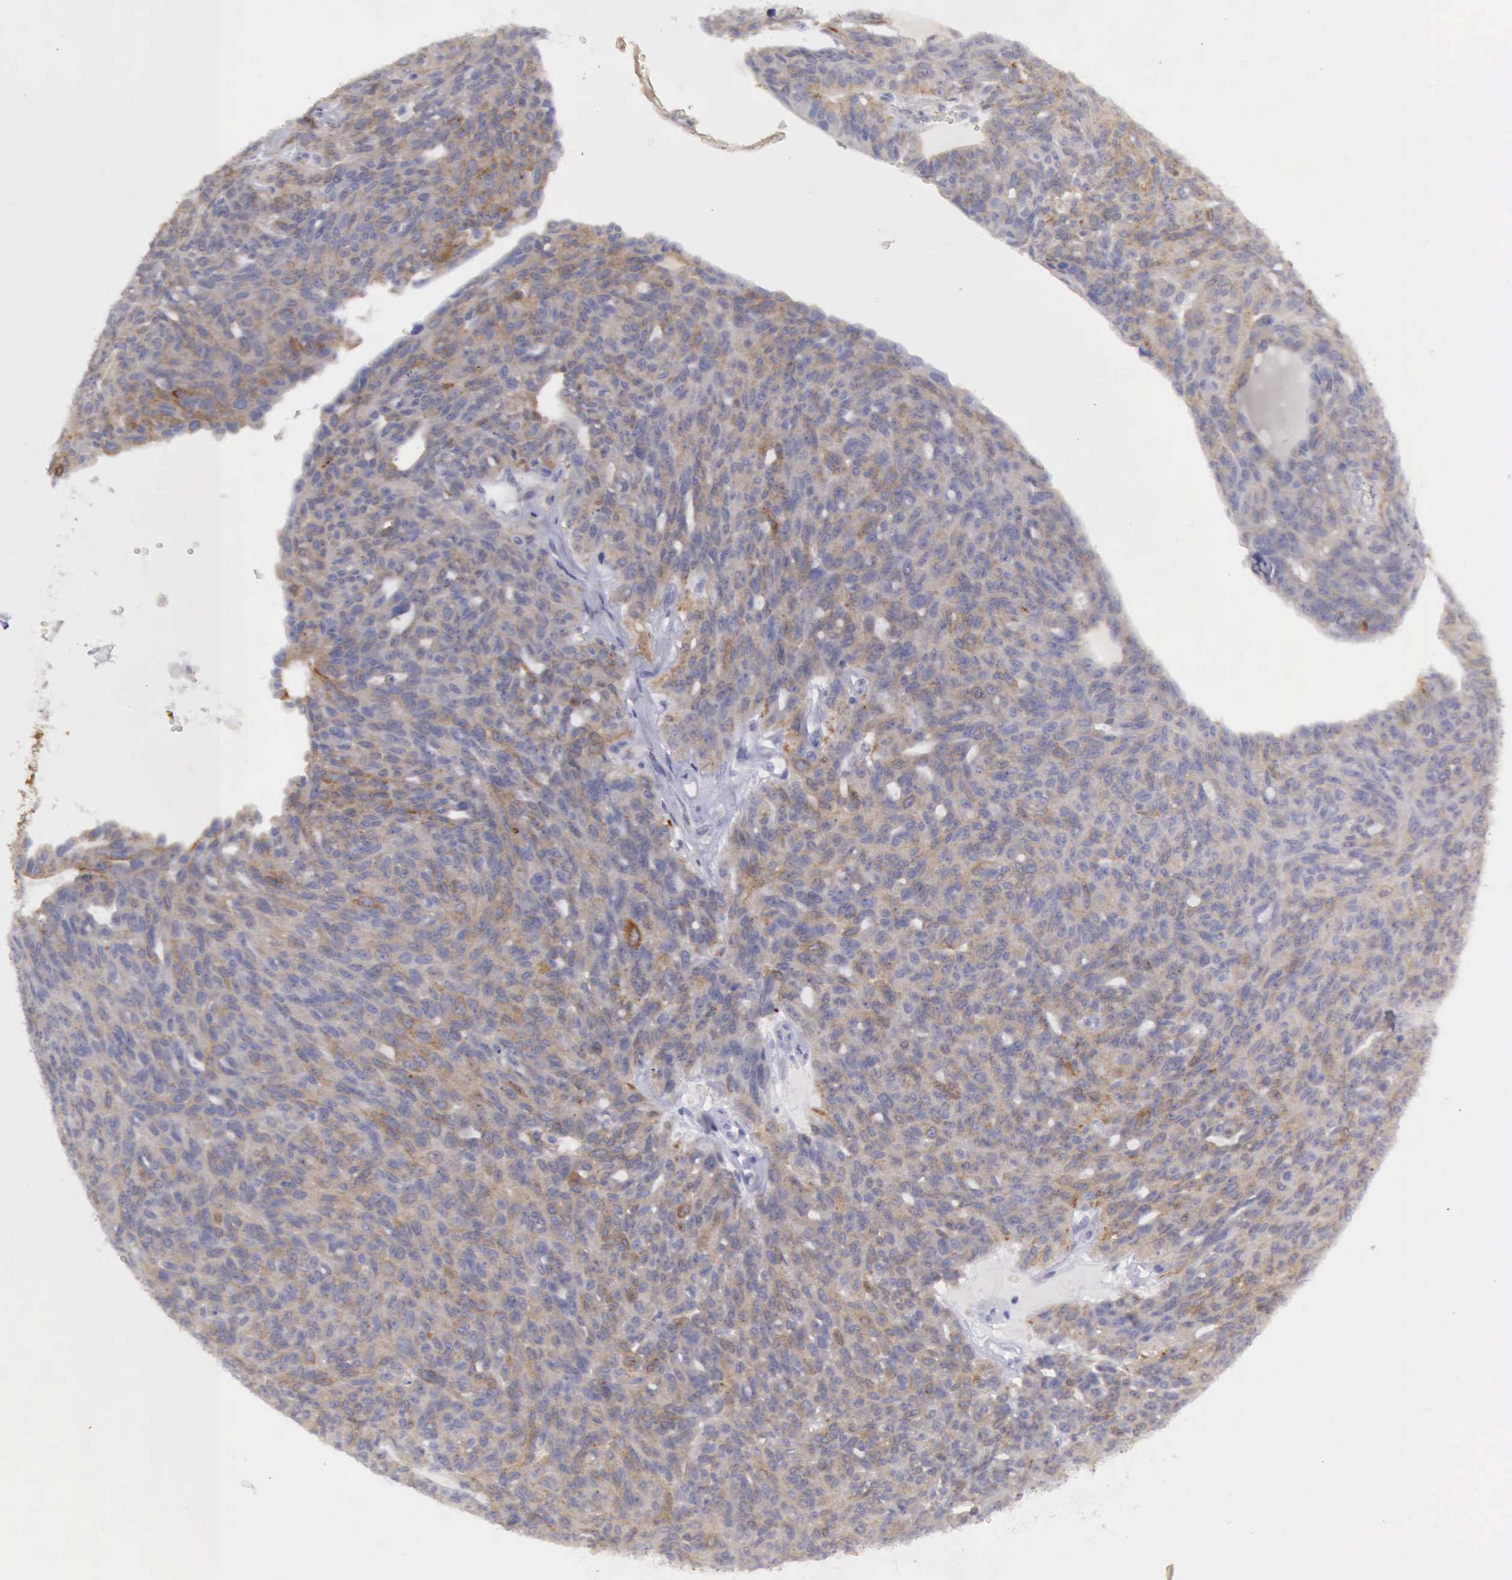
{"staining": {"intensity": "weak", "quantity": "<25%", "location": "cytoplasmic/membranous"}, "tissue": "ovarian cancer", "cell_type": "Tumor cells", "image_type": "cancer", "snomed": [{"axis": "morphology", "description": "Carcinoma, endometroid"}, {"axis": "topography", "description": "Ovary"}], "caption": "Protein analysis of endometroid carcinoma (ovarian) exhibits no significant positivity in tumor cells. (DAB (3,3'-diaminobenzidine) immunohistochemistry (IHC) with hematoxylin counter stain).", "gene": "TFRC", "patient": {"sex": "female", "age": 60}}